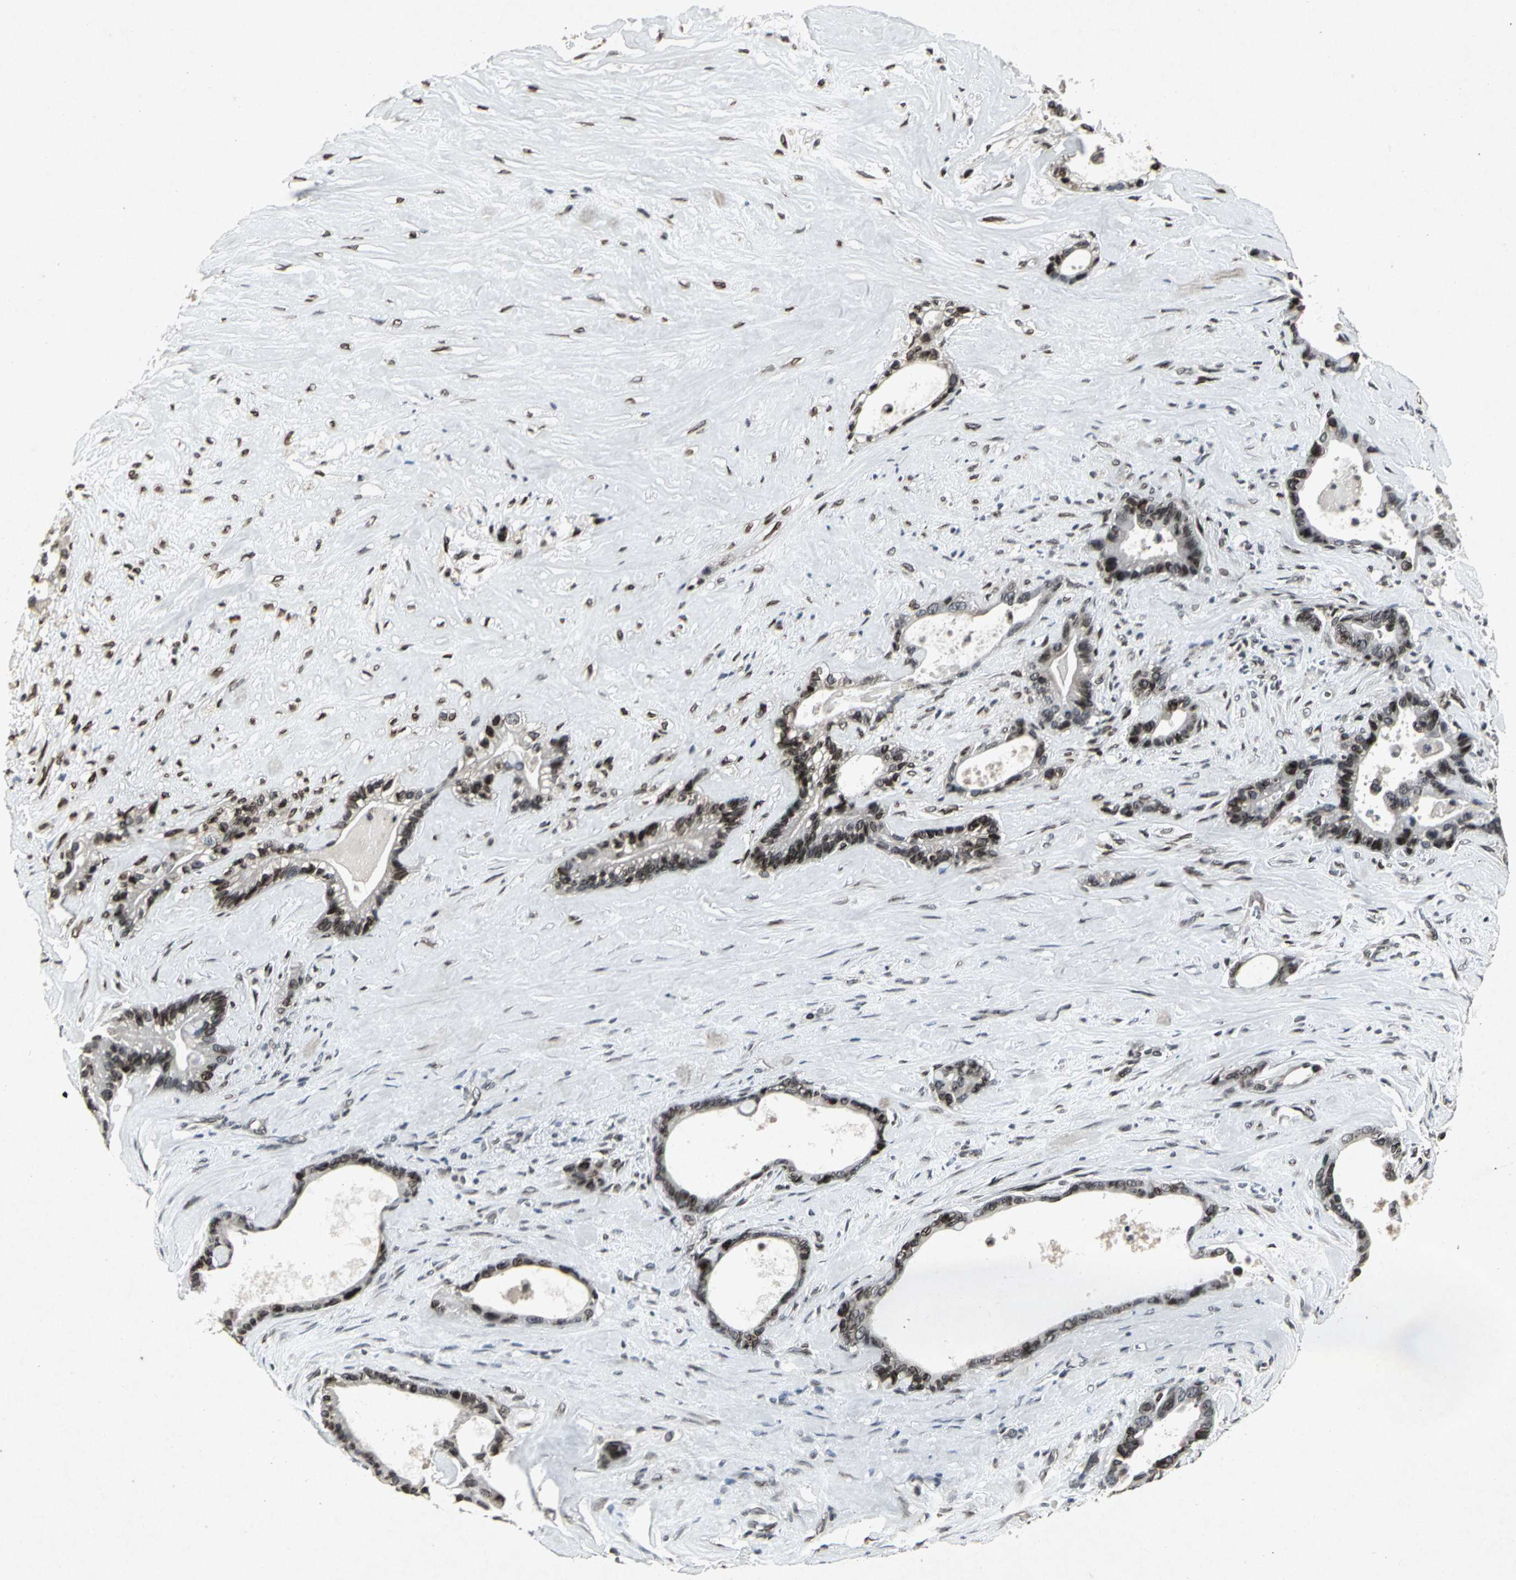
{"staining": {"intensity": "strong", "quantity": ">75%", "location": "nuclear"}, "tissue": "liver cancer", "cell_type": "Tumor cells", "image_type": "cancer", "snomed": [{"axis": "morphology", "description": "Cholangiocarcinoma"}, {"axis": "topography", "description": "Liver"}], "caption": "This is an image of immunohistochemistry staining of cholangiocarcinoma (liver), which shows strong staining in the nuclear of tumor cells.", "gene": "SH2B3", "patient": {"sex": "female", "age": 55}}